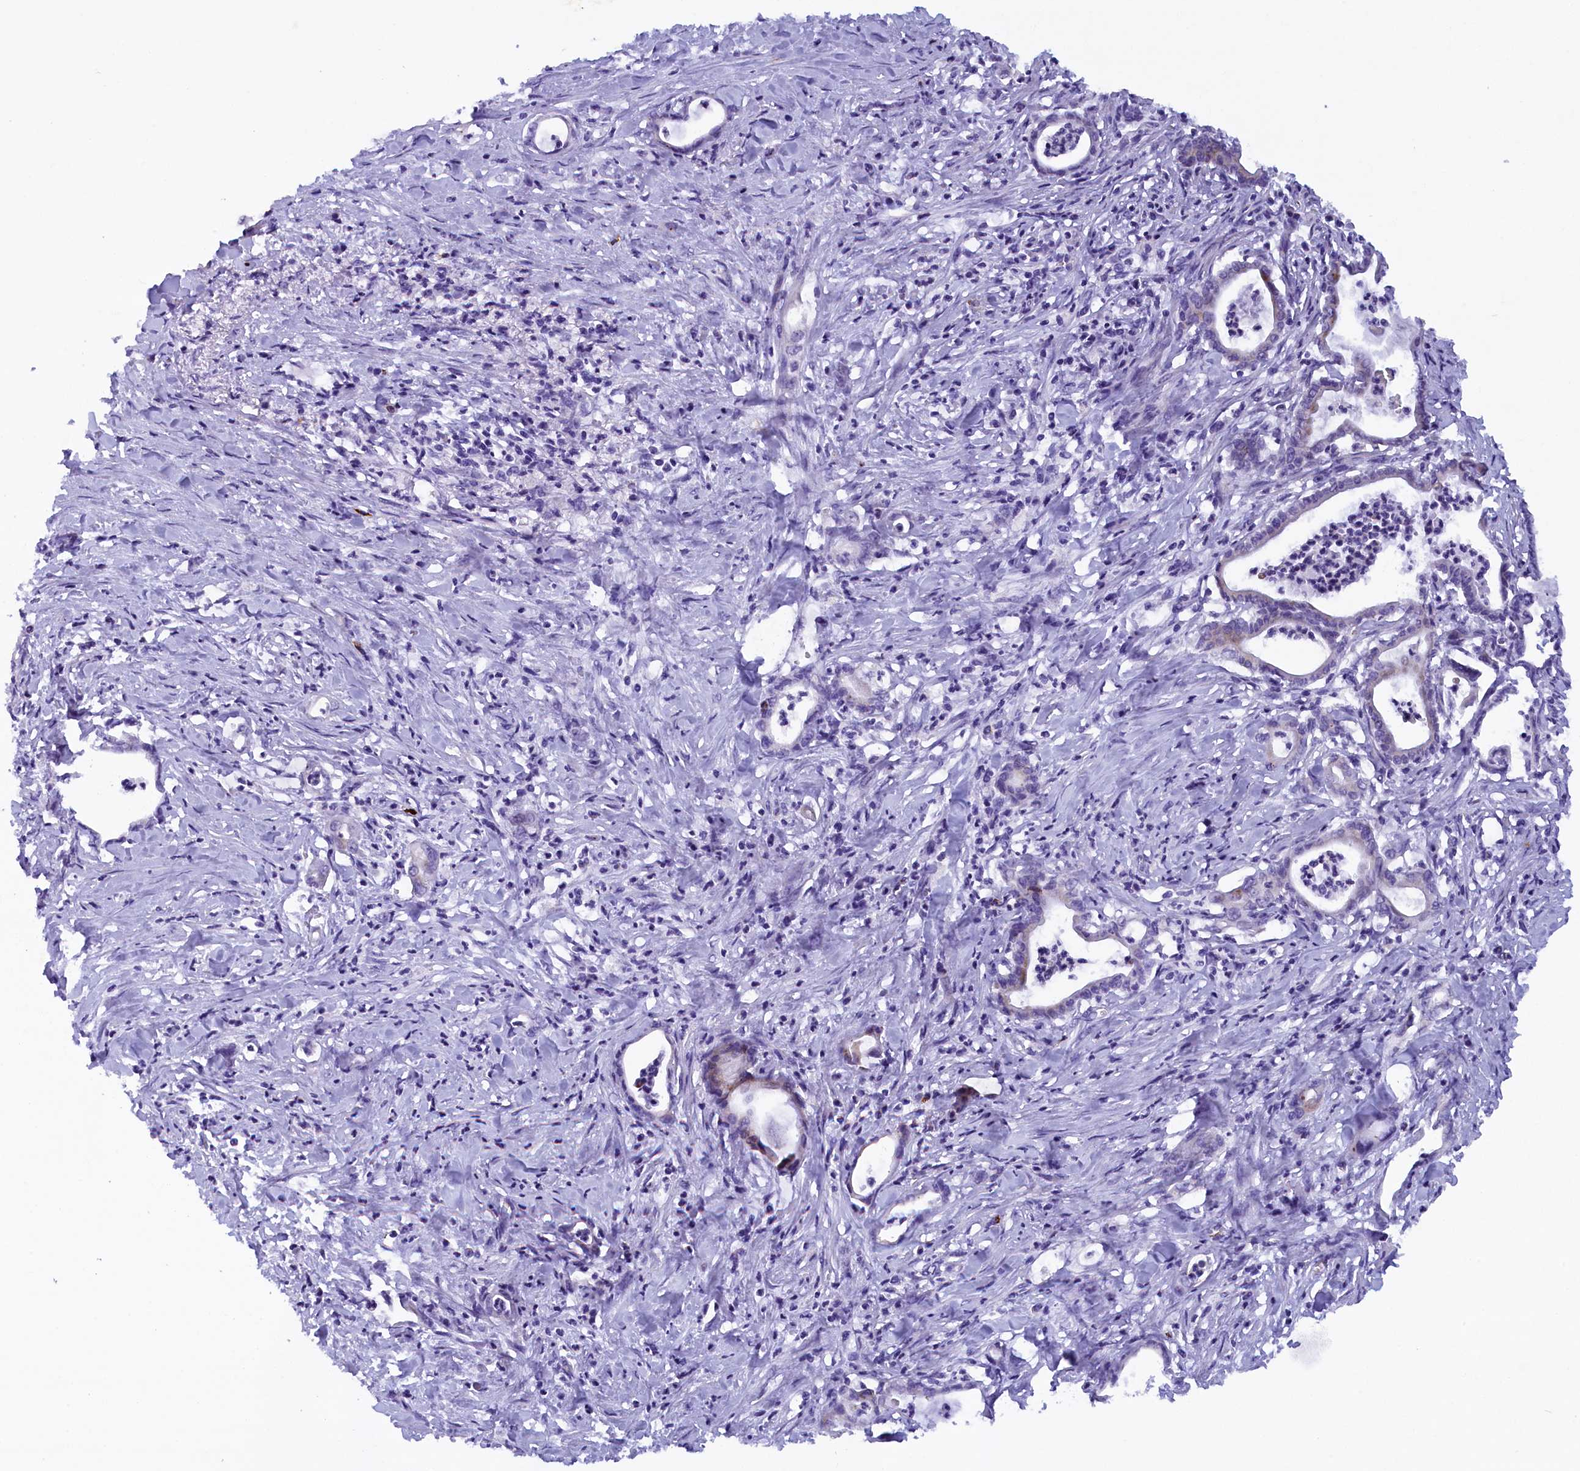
{"staining": {"intensity": "negative", "quantity": "none", "location": "none"}, "tissue": "pancreatic cancer", "cell_type": "Tumor cells", "image_type": "cancer", "snomed": [{"axis": "morphology", "description": "Adenocarcinoma, NOS"}, {"axis": "topography", "description": "Pancreas"}], "caption": "The histopathology image shows no staining of tumor cells in adenocarcinoma (pancreatic).", "gene": "RTTN", "patient": {"sex": "female", "age": 55}}